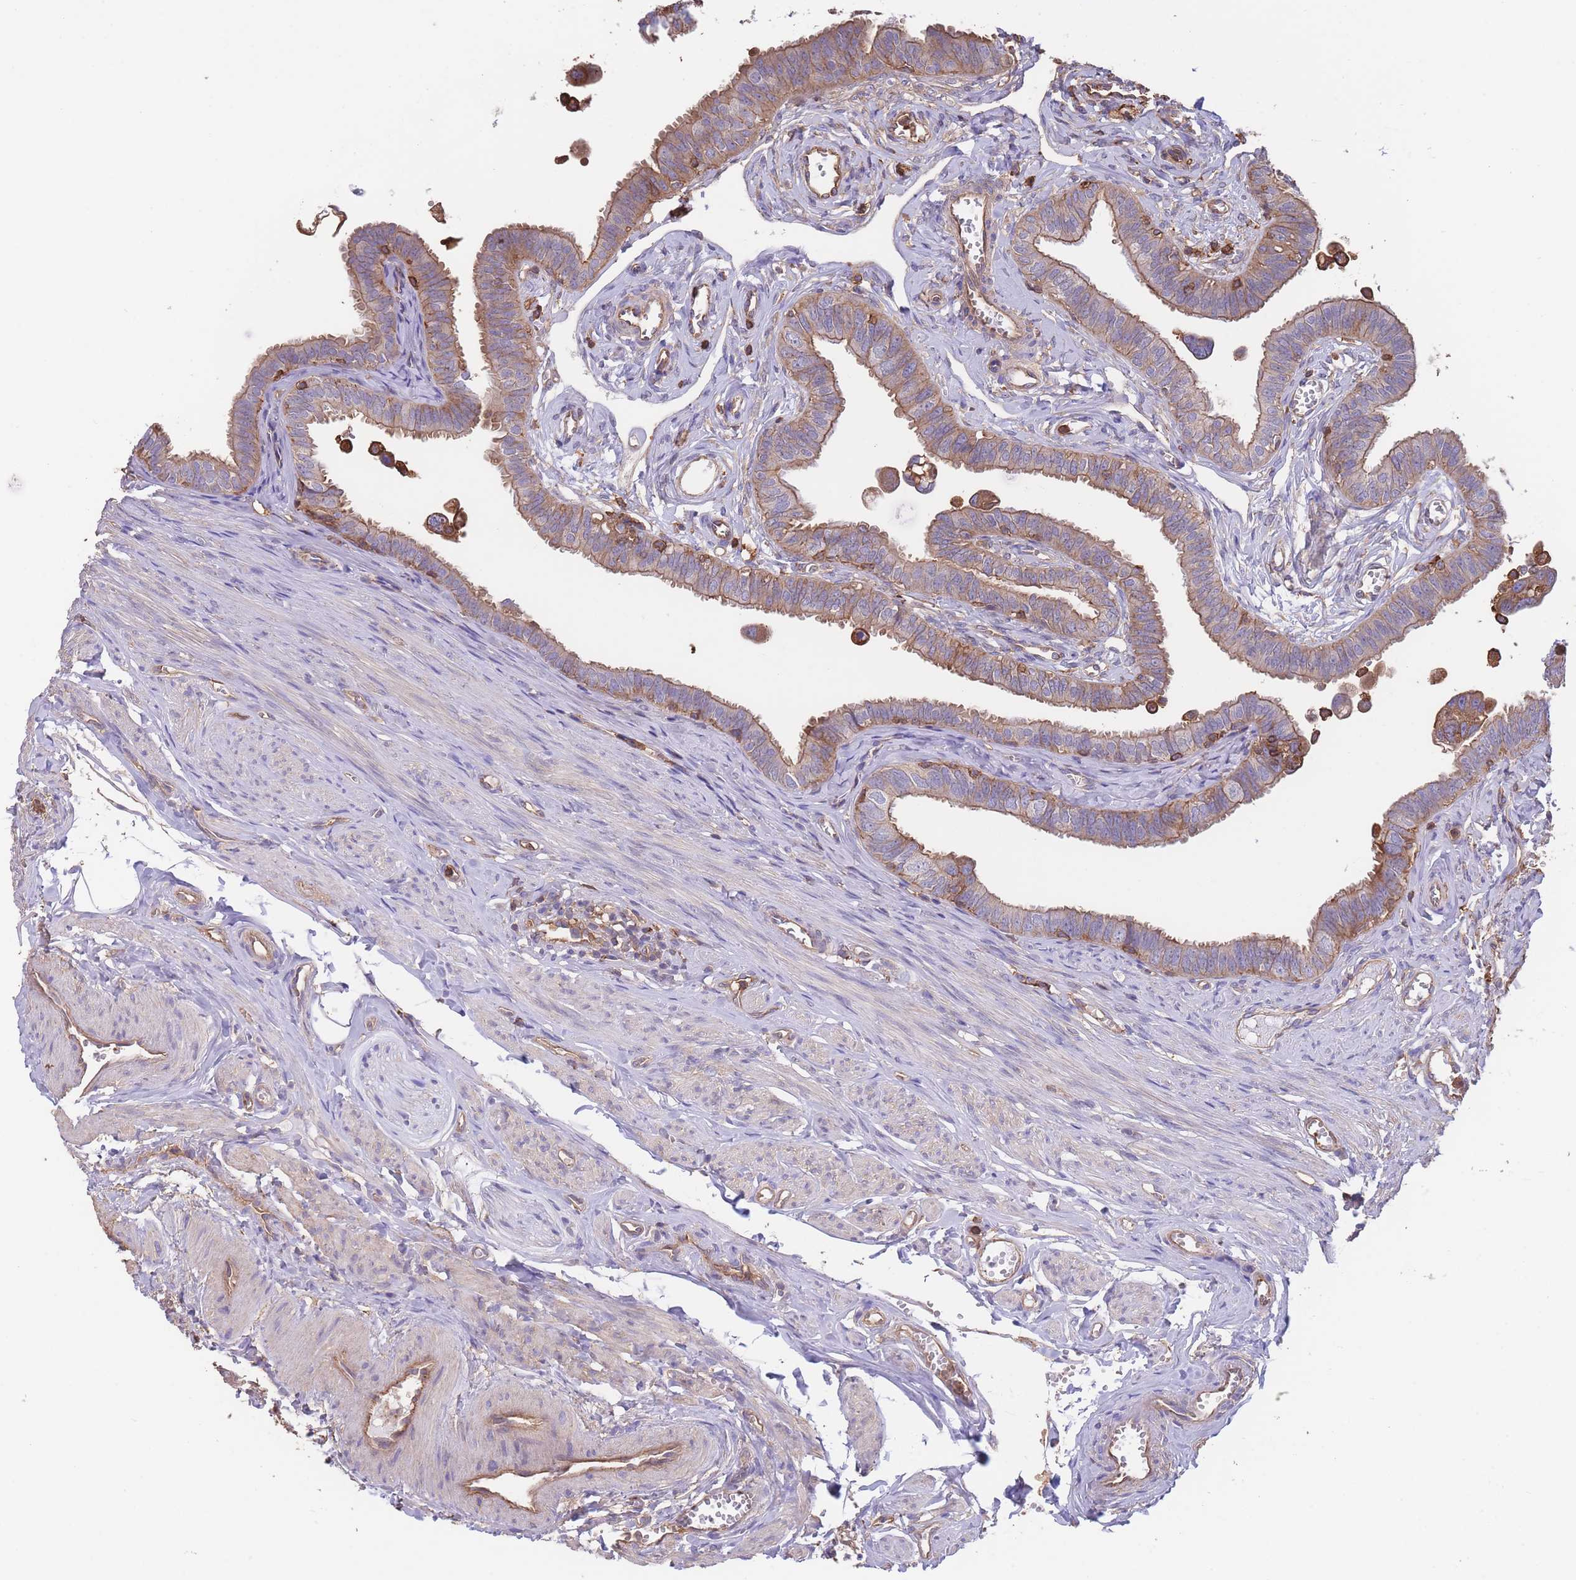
{"staining": {"intensity": "moderate", "quantity": ">75%", "location": "cytoplasmic/membranous"}, "tissue": "fallopian tube", "cell_type": "Glandular cells", "image_type": "normal", "snomed": [{"axis": "morphology", "description": "Normal tissue, NOS"}, {"axis": "morphology", "description": "Carcinoma, NOS"}, {"axis": "topography", "description": "Fallopian tube"}, {"axis": "topography", "description": "Ovary"}], "caption": "This histopathology image demonstrates immunohistochemistry staining of normal human fallopian tube, with medium moderate cytoplasmic/membranous expression in approximately >75% of glandular cells.", "gene": "LRRN4CL", "patient": {"sex": "female", "age": 59}}